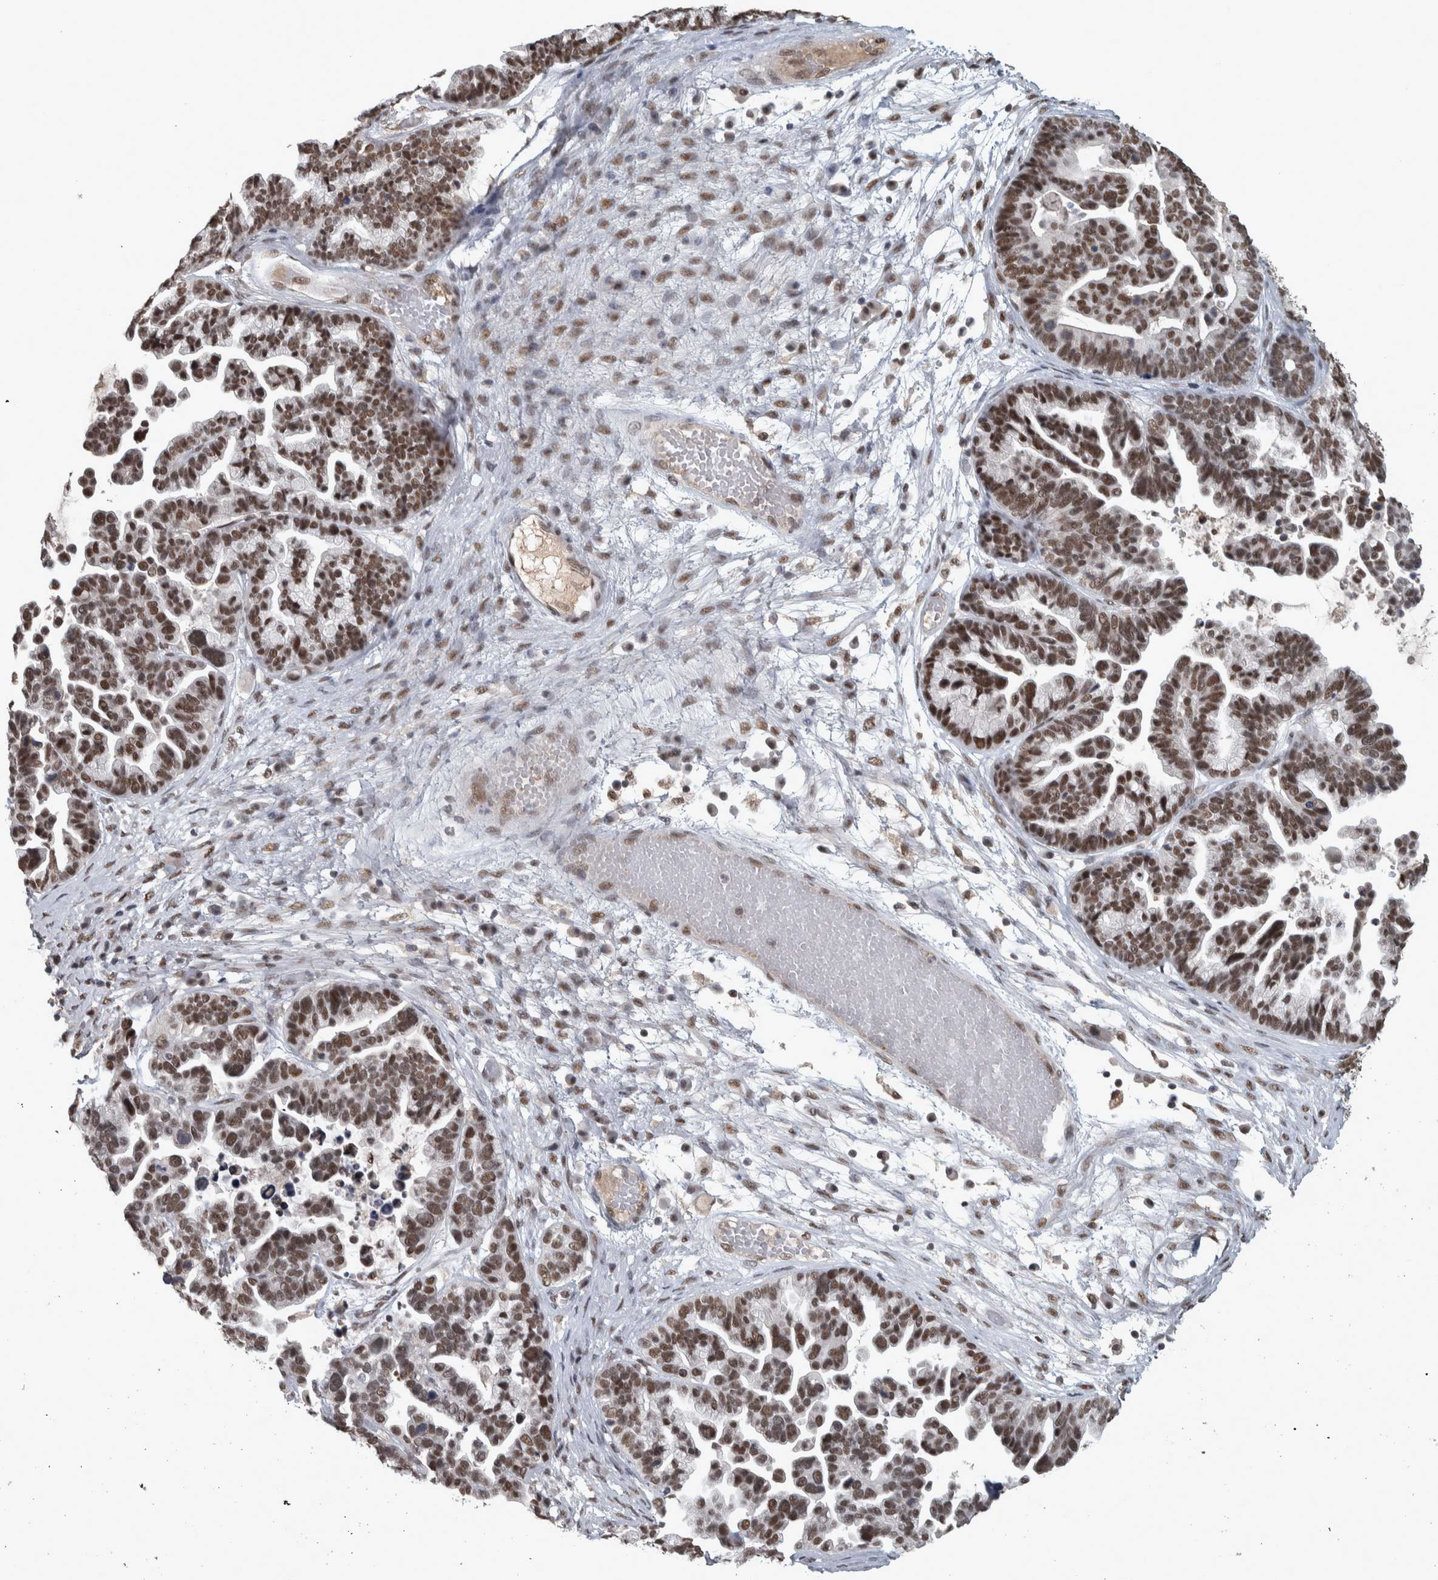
{"staining": {"intensity": "moderate", "quantity": ">75%", "location": "nuclear"}, "tissue": "ovarian cancer", "cell_type": "Tumor cells", "image_type": "cancer", "snomed": [{"axis": "morphology", "description": "Cystadenocarcinoma, serous, NOS"}, {"axis": "topography", "description": "Ovary"}], "caption": "There is medium levels of moderate nuclear staining in tumor cells of serous cystadenocarcinoma (ovarian), as demonstrated by immunohistochemical staining (brown color).", "gene": "DDX42", "patient": {"sex": "female", "age": 56}}